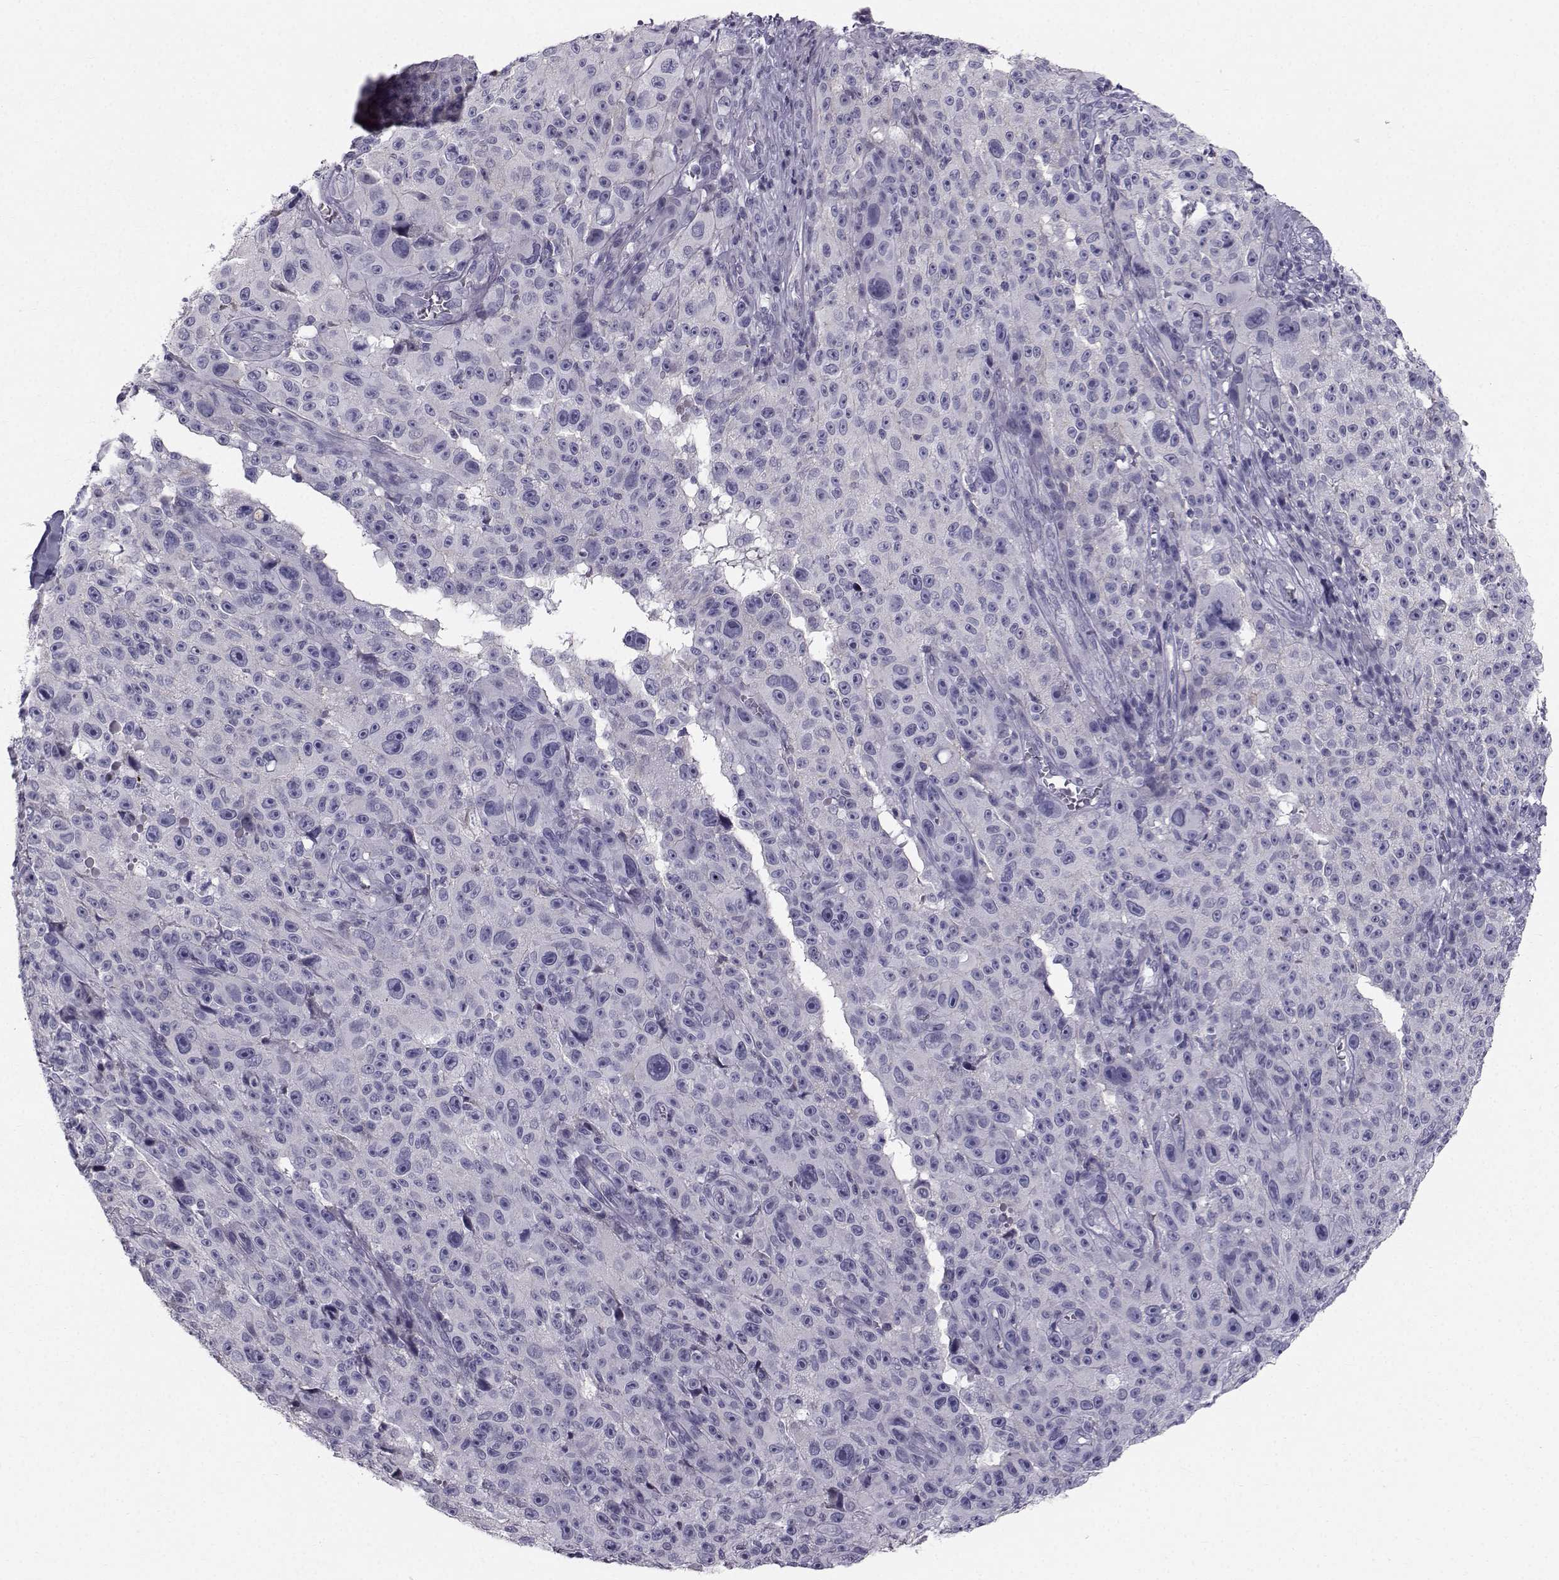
{"staining": {"intensity": "negative", "quantity": "none", "location": "none"}, "tissue": "melanoma", "cell_type": "Tumor cells", "image_type": "cancer", "snomed": [{"axis": "morphology", "description": "Malignant melanoma, NOS"}, {"axis": "topography", "description": "Skin"}], "caption": "This is an immunohistochemistry (IHC) image of human malignant melanoma. There is no expression in tumor cells.", "gene": "SPDYE4", "patient": {"sex": "female", "age": 82}}